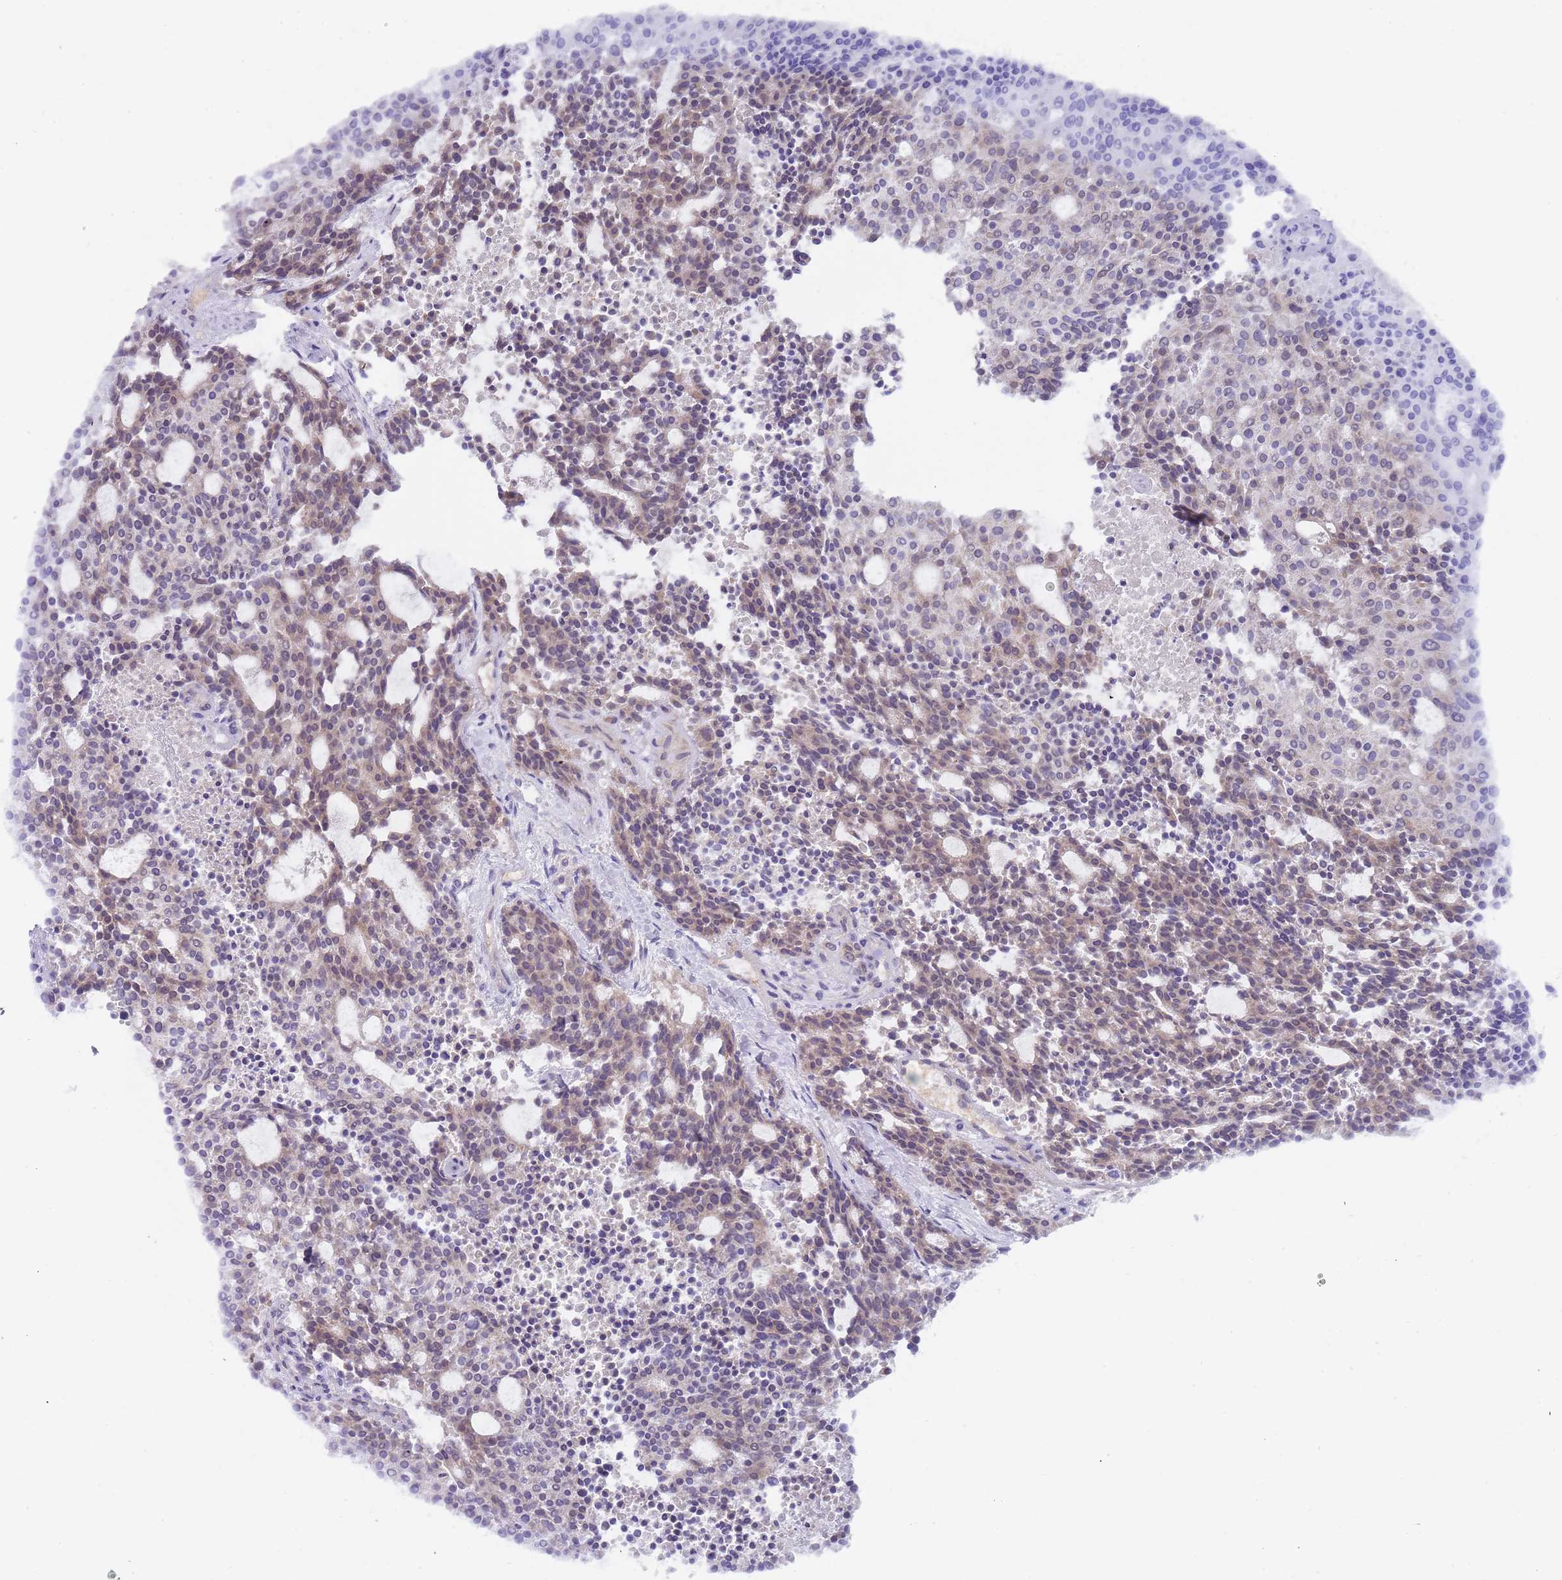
{"staining": {"intensity": "weak", "quantity": "25%-75%", "location": "cytoplasmic/membranous"}, "tissue": "carcinoid", "cell_type": "Tumor cells", "image_type": "cancer", "snomed": [{"axis": "morphology", "description": "Carcinoid, malignant, NOS"}, {"axis": "topography", "description": "Pancreas"}], "caption": "Protein staining exhibits weak cytoplasmic/membranous expression in approximately 25%-75% of tumor cells in carcinoid (malignant). The staining is performed using DAB (3,3'-diaminobenzidine) brown chromogen to label protein expression. The nuclei are counter-stained blue using hematoxylin.", "gene": "PRAC1", "patient": {"sex": "female", "age": 54}}